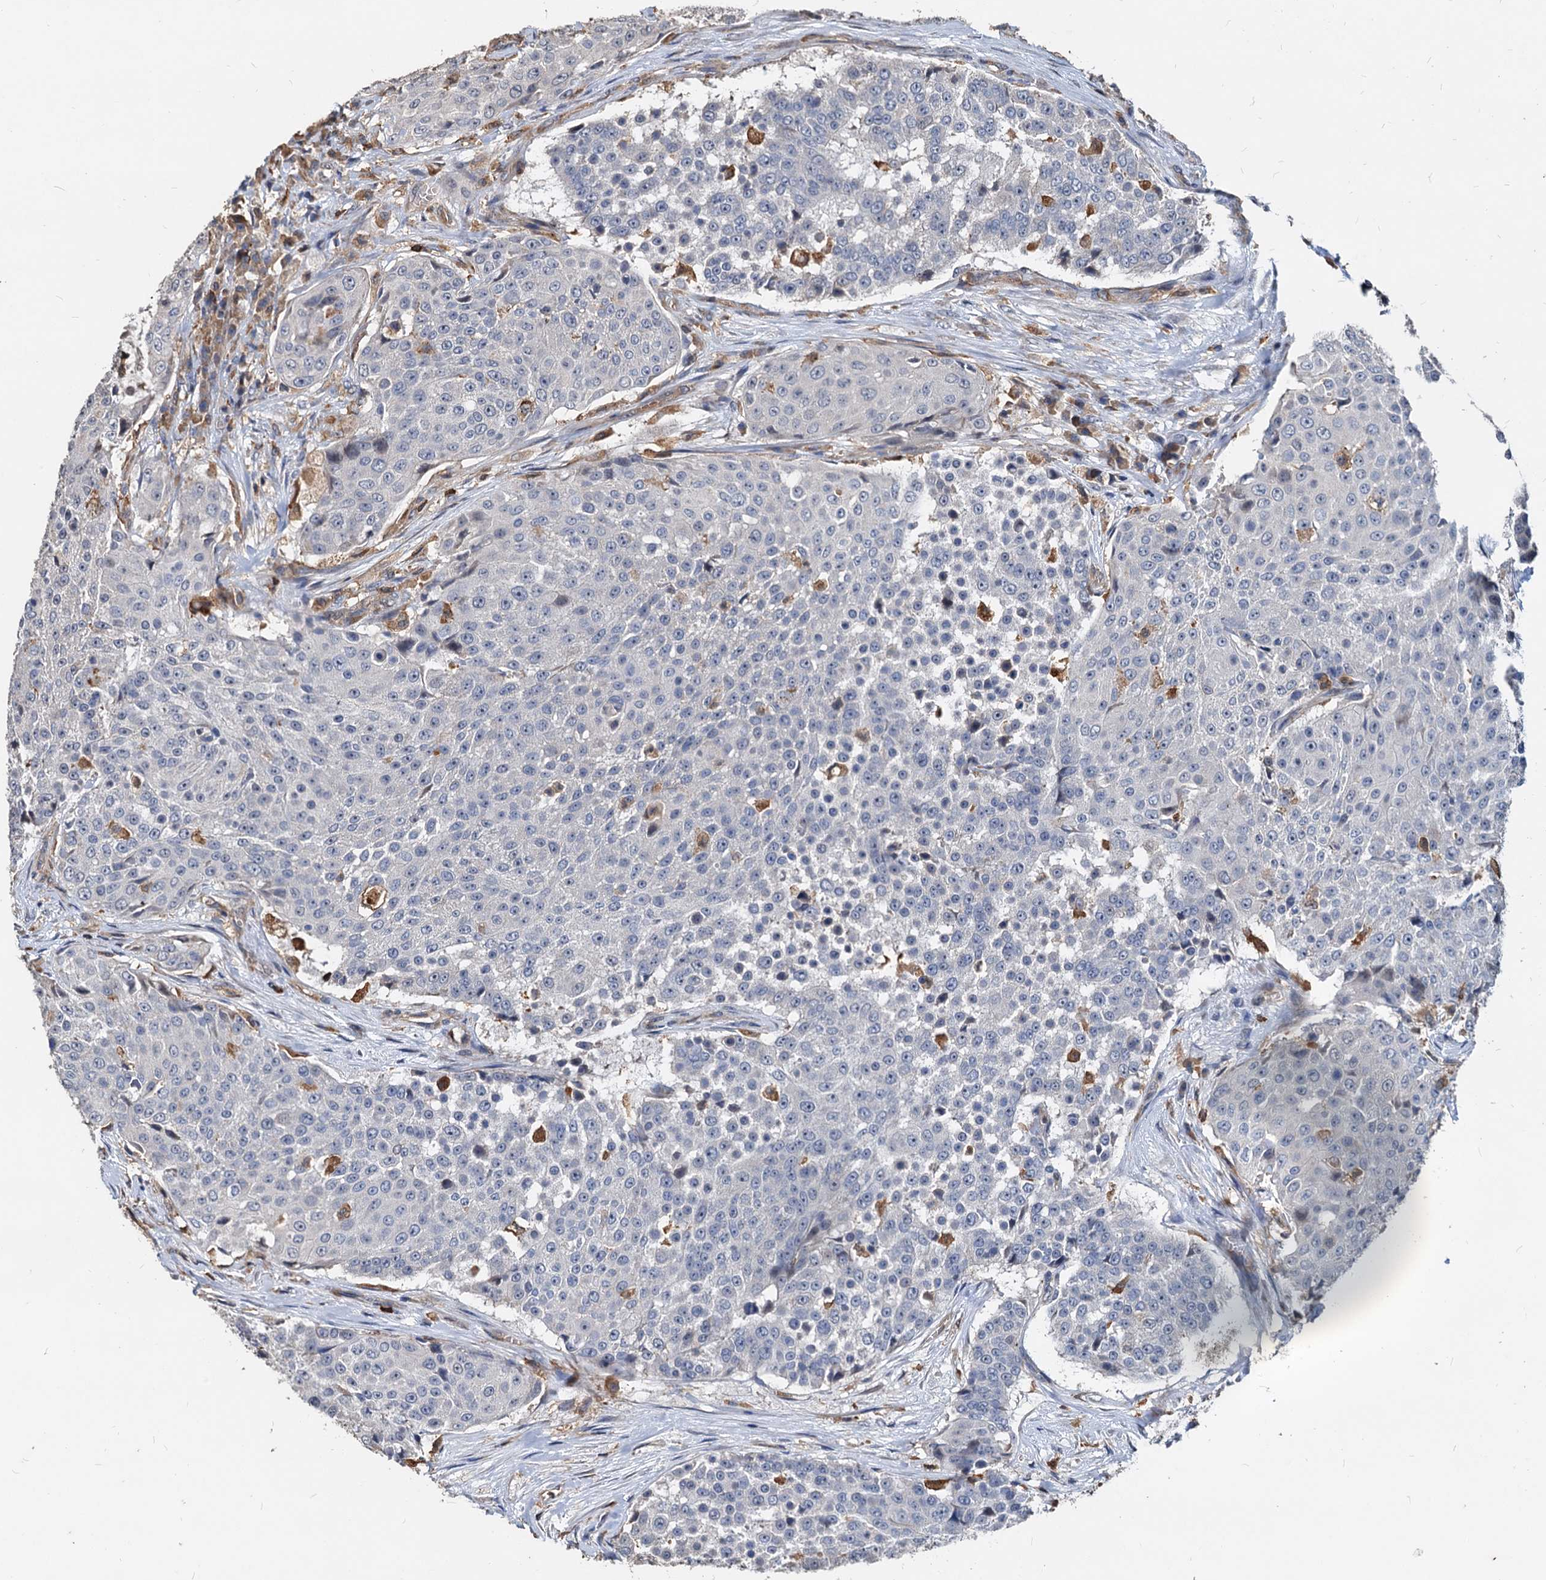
{"staining": {"intensity": "negative", "quantity": "none", "location": "none"}, "tissue": "urothelial cancer", "cell_type": "Tumor cells", "image_type": "cancer", "snomed": [{"axis": "morphology", "description": "Urothelial carcinoma, High grade"}, {"axis": "topography", "description": "Urinary bladder"}], "caption": "High power microscopy photomicrograph of an immunohistochemistry photomicrograph of urothelial carcinoma (high-grade), revealing no significant positivity in tumor cells.", "gene": "LCP2", "patient": {"sex": "female", "age": 63}}